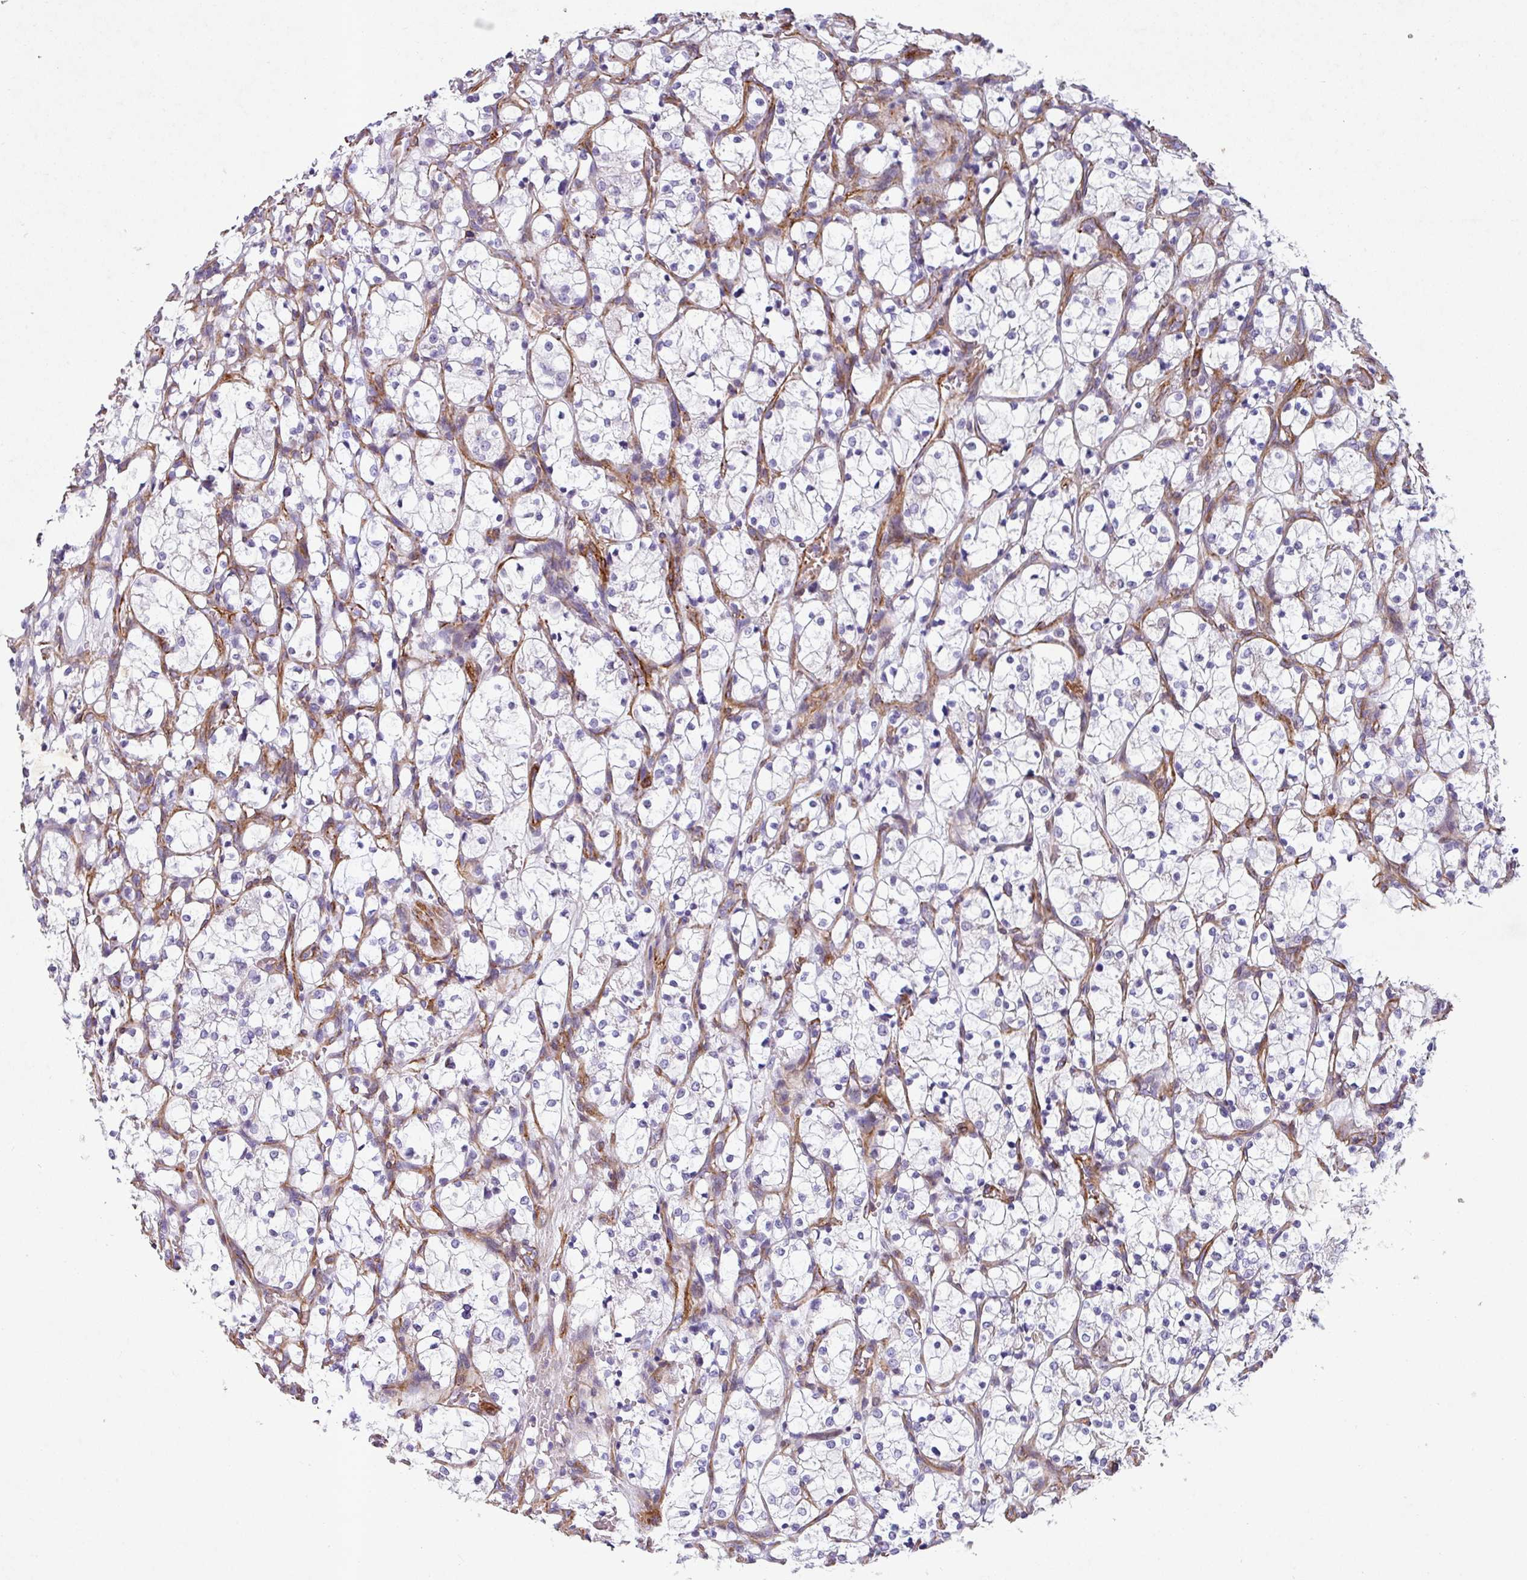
{"staining": {"intensity": "negative", "quantity": "none", "location": "none"}, "tissue": "renal cancer", "cell_type": "Tumor cells", "image_type": "cancer", "snomed": [{"axis": "morphology", "description": "Adenocarcinoma, NOS"}, {"axis": "topography", "description": "Kidney"}], "caption": "The photomicrograph demonstrates no significant positivity in tumor cells of renal cancer.", "gene": "ATP2C2", "patient": {"sex": "female", "age": 69}}